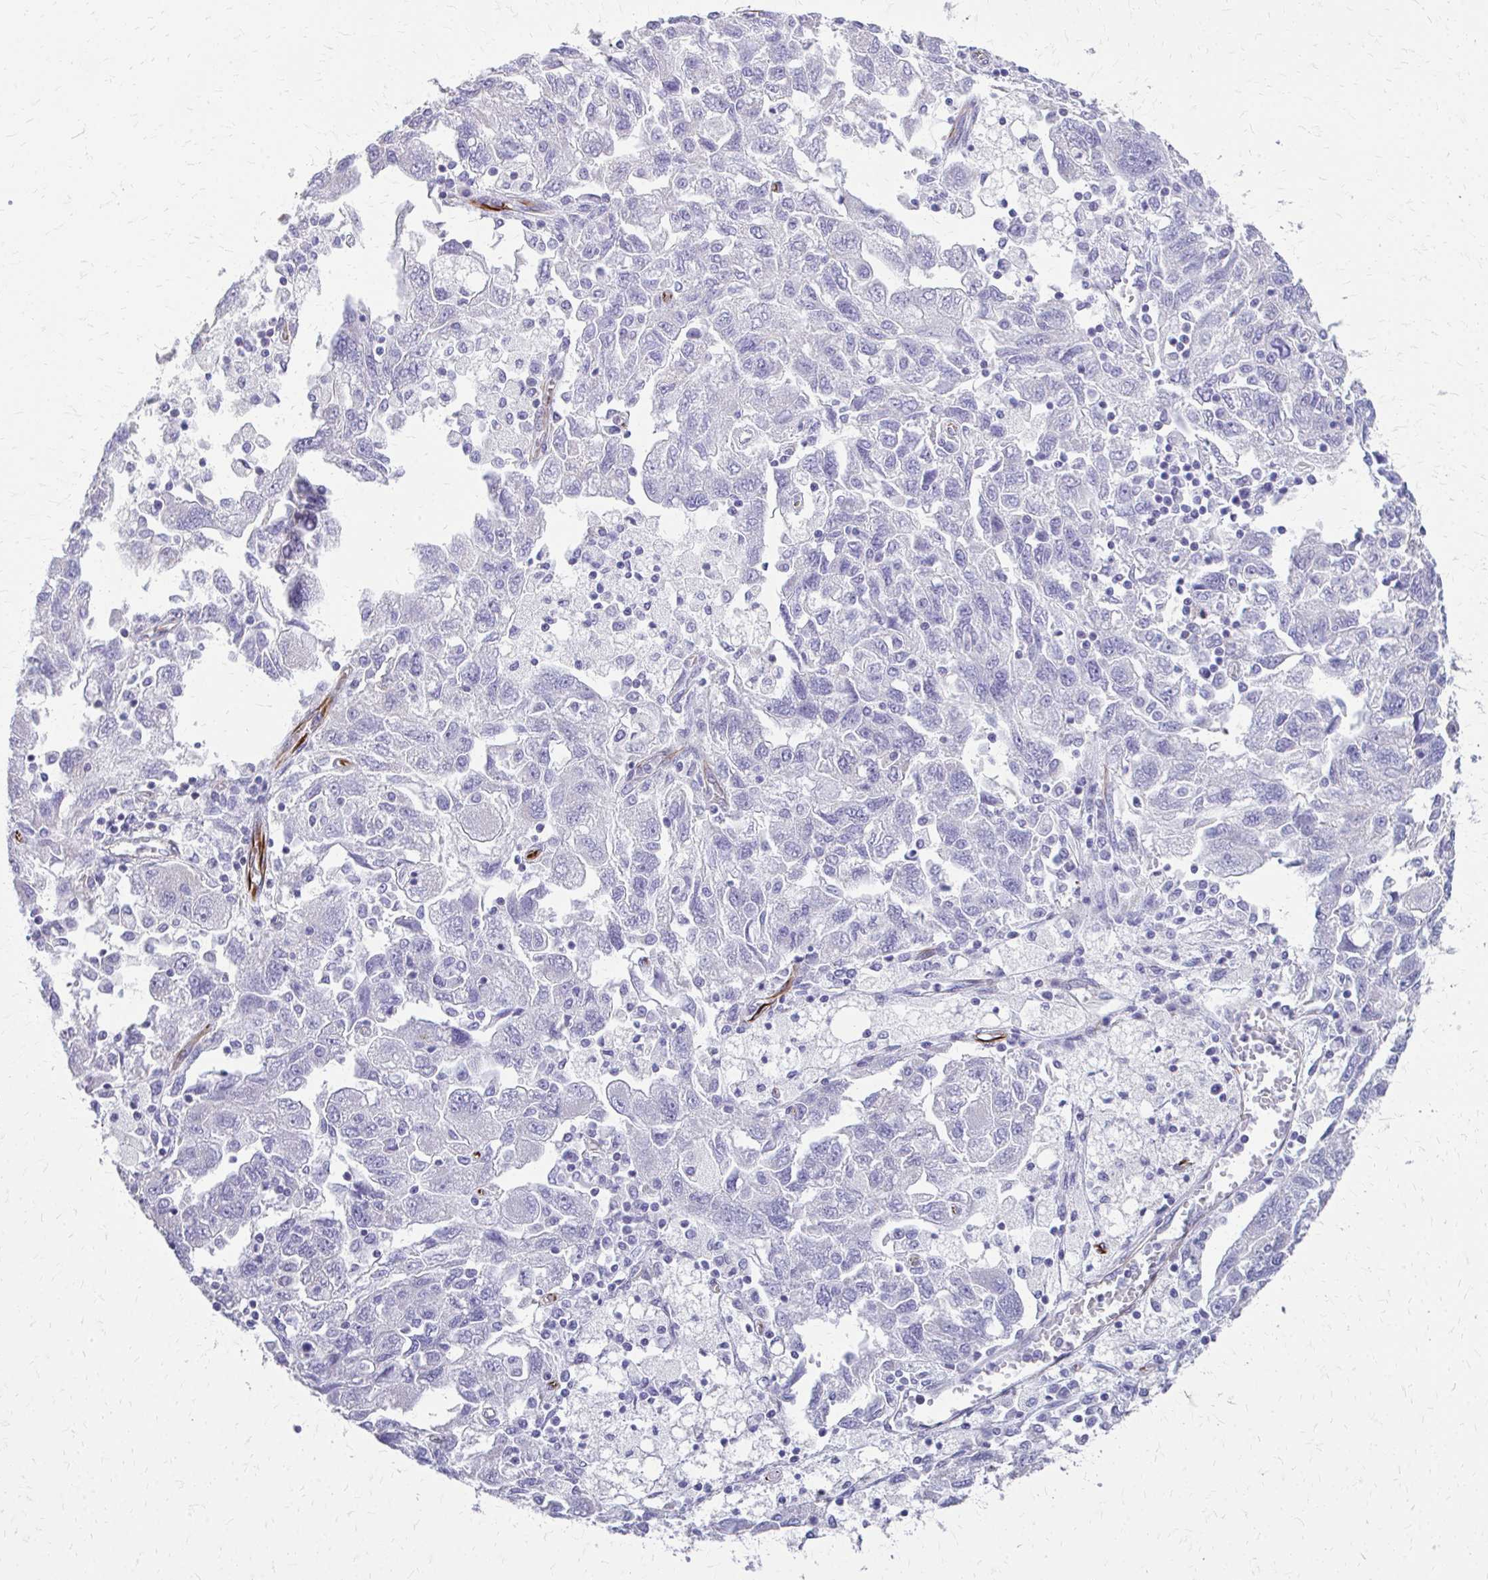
{"staining": {"intensity": "negative", "quantity": "none", "location": "none"}, "tissue": "ovarian cancer", "cell_type": "Tumor cells", "image_type": "cancer", "snomed": [{"axis": "morphology", "description": "Carcinoma, NOS"}, {"axis": "morphology", "description": "Cystadenocarcinoma, serous, NOS"}, {"axis": "topography", "description": "Ovary"}], "caption": "Immunohistochemical staining of ovarian cancer shows no significant expression in tumor cells.", "gene": "TRIM6", "patient": {"sex": "female", "age": 69}}